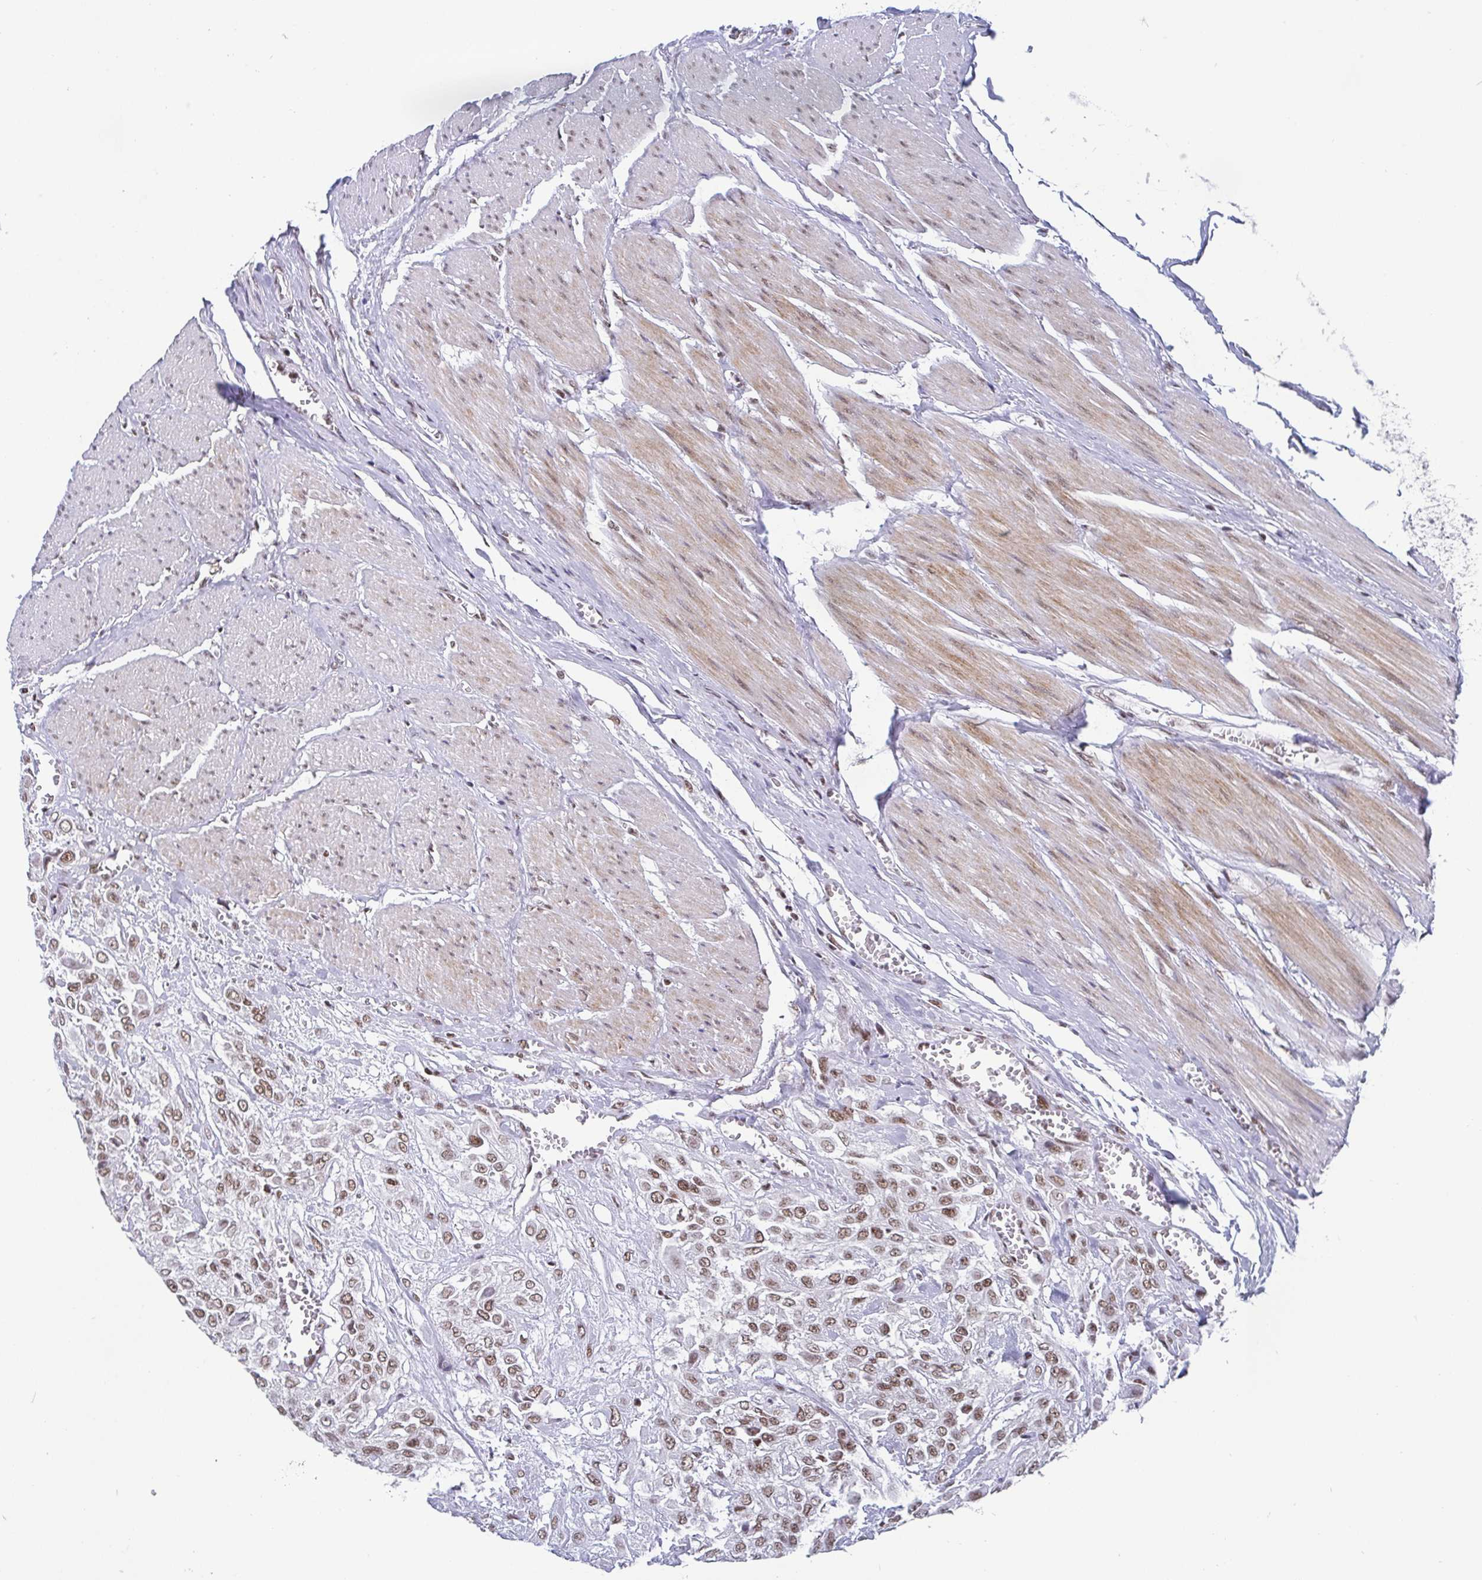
{"staining": {"intensity": "moderate", "quantity": ">75%", "location": "nuclear"}, "tissue": "urothelial cancer", "cell_type": "Tumor cells", "image_type": "cancer", "snomed": [{"axis": "morphology", "description": "Urothelial carcinoma, High grade"}, {"axis": "topography", "description": "Urinary bladder"}], "caption": "Moderate nuclear expression for a protein is identified in approximately >75% of tumor cells of high-grade urothelial carcinoma using immunohistochemistry (IHC).", "gene": "CTCF", "patient": {"sex": "male", "age": 57}}